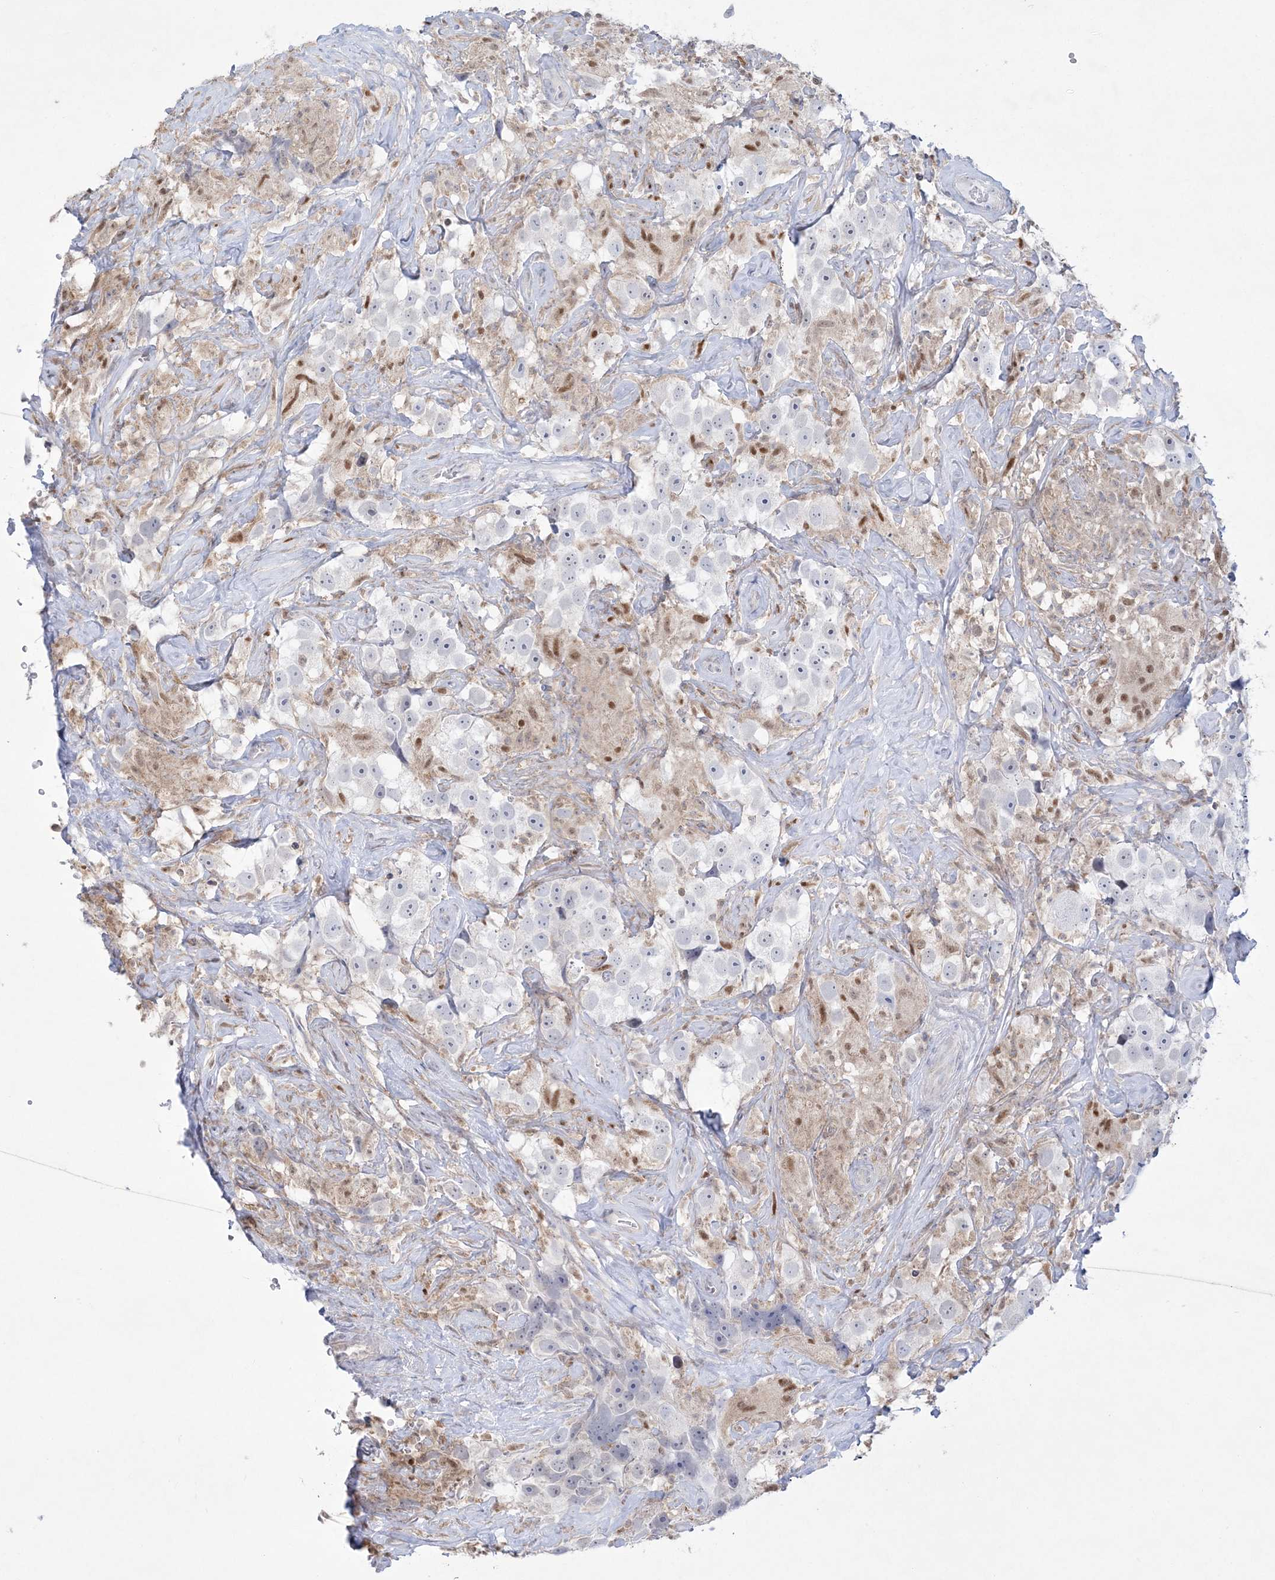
{"staining": {"intensity": "negative", "quantity": "none", "location": "none"}, "tissue": "testis cancer", "cell_type": "Tumor cells", "image_type": "cancer", "snomed": [{"axis": "morphology", "description": "Seminoma, NOS"}, {"axis": "topography", "description": "Testis"}], "caption": "DAB immunohistochemical staining of human testis seminoma exhibits no significant staining in tumor cells. (DAB (3,3'-diaminobenzidine) immunohistochemistry (IHC), high magnification).", "gene": "WDR27", "patient": {"sex": "male", "age": 49}}